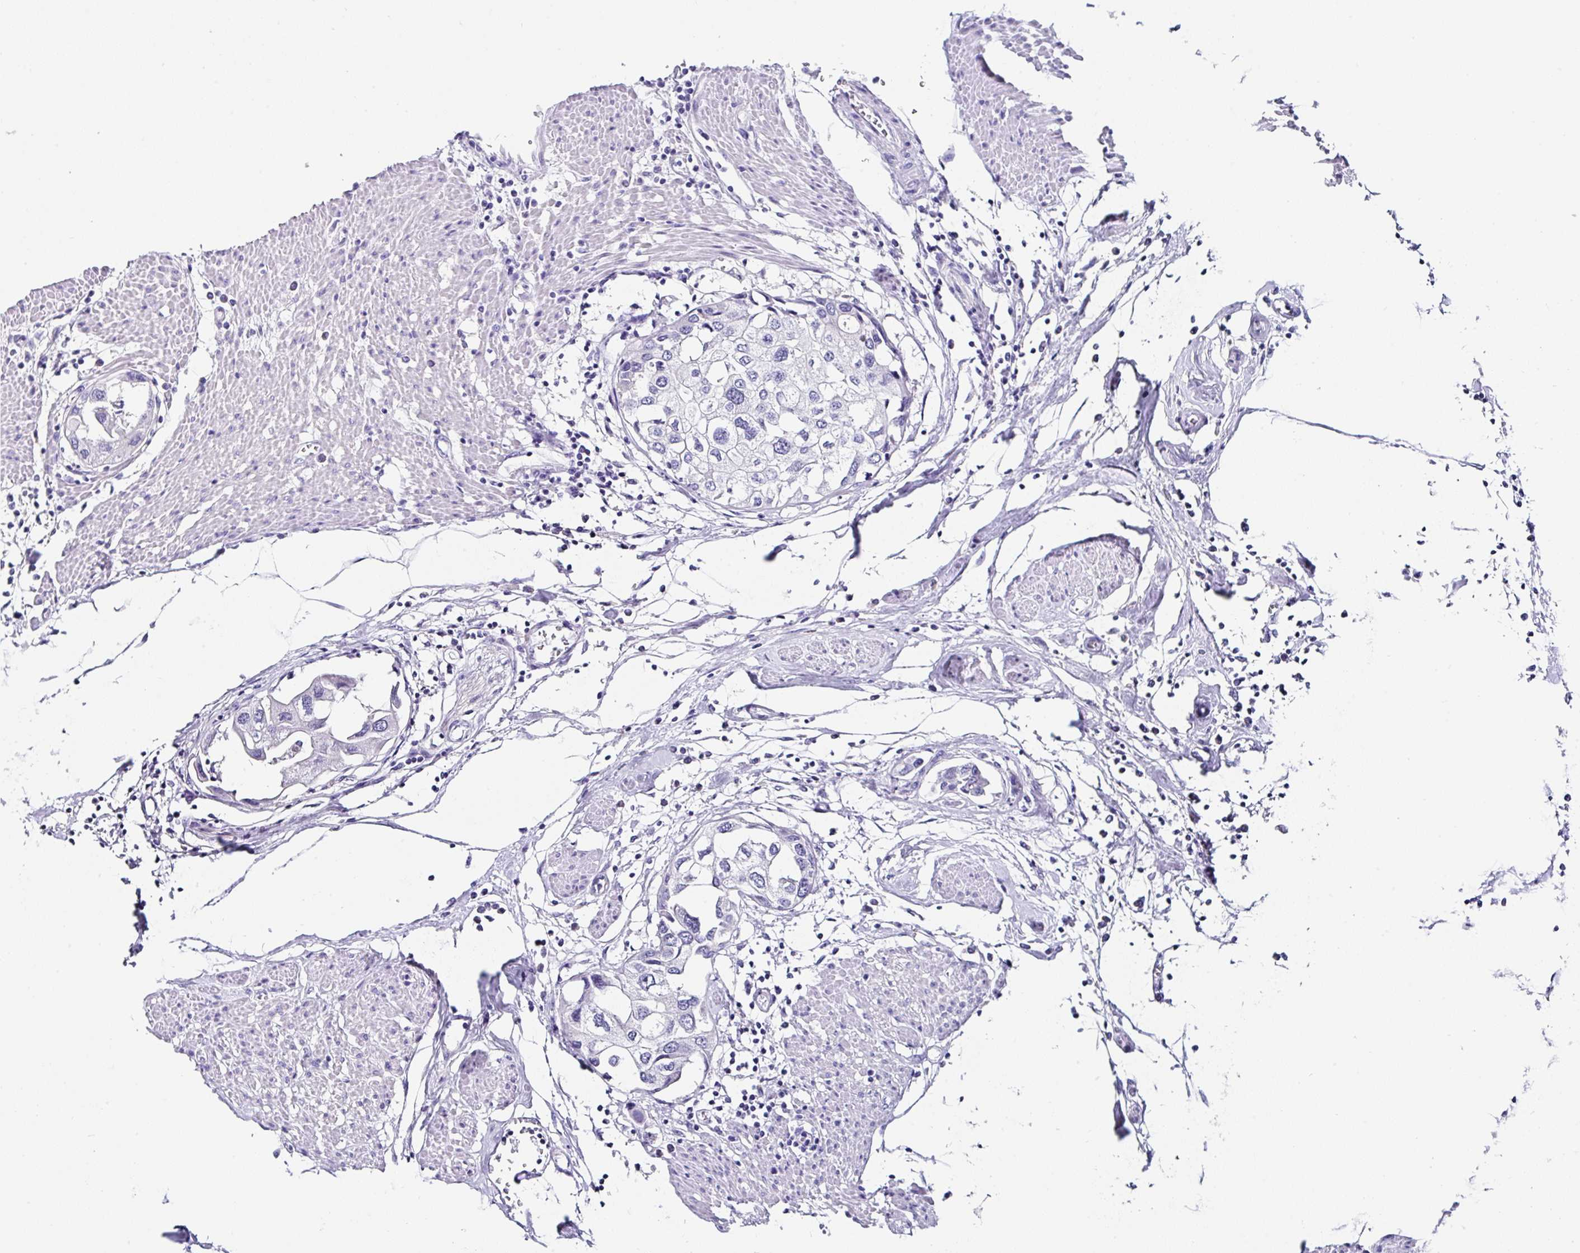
{"staining": {"intensity": "negative", "quantity": "none", "location": "none"}, "tissue": "urothelial cancer", "cell_type": "Tumor cells", "image_type": "cancer", "snomed": [{"axis": "morphology", "description": "Urothelial carcinoma, High grade"}, {"axis": "topography", "description": "Urinary bladder"}], "caption": "Immunohistochemistry (IHC) micrograph of human high-grade urothelial carcinoma stained for a protein (brown), which reveals no expression in tumor cells.", "gene": "UGT3A1", "patient": {"sex": "male", "age": 64}}